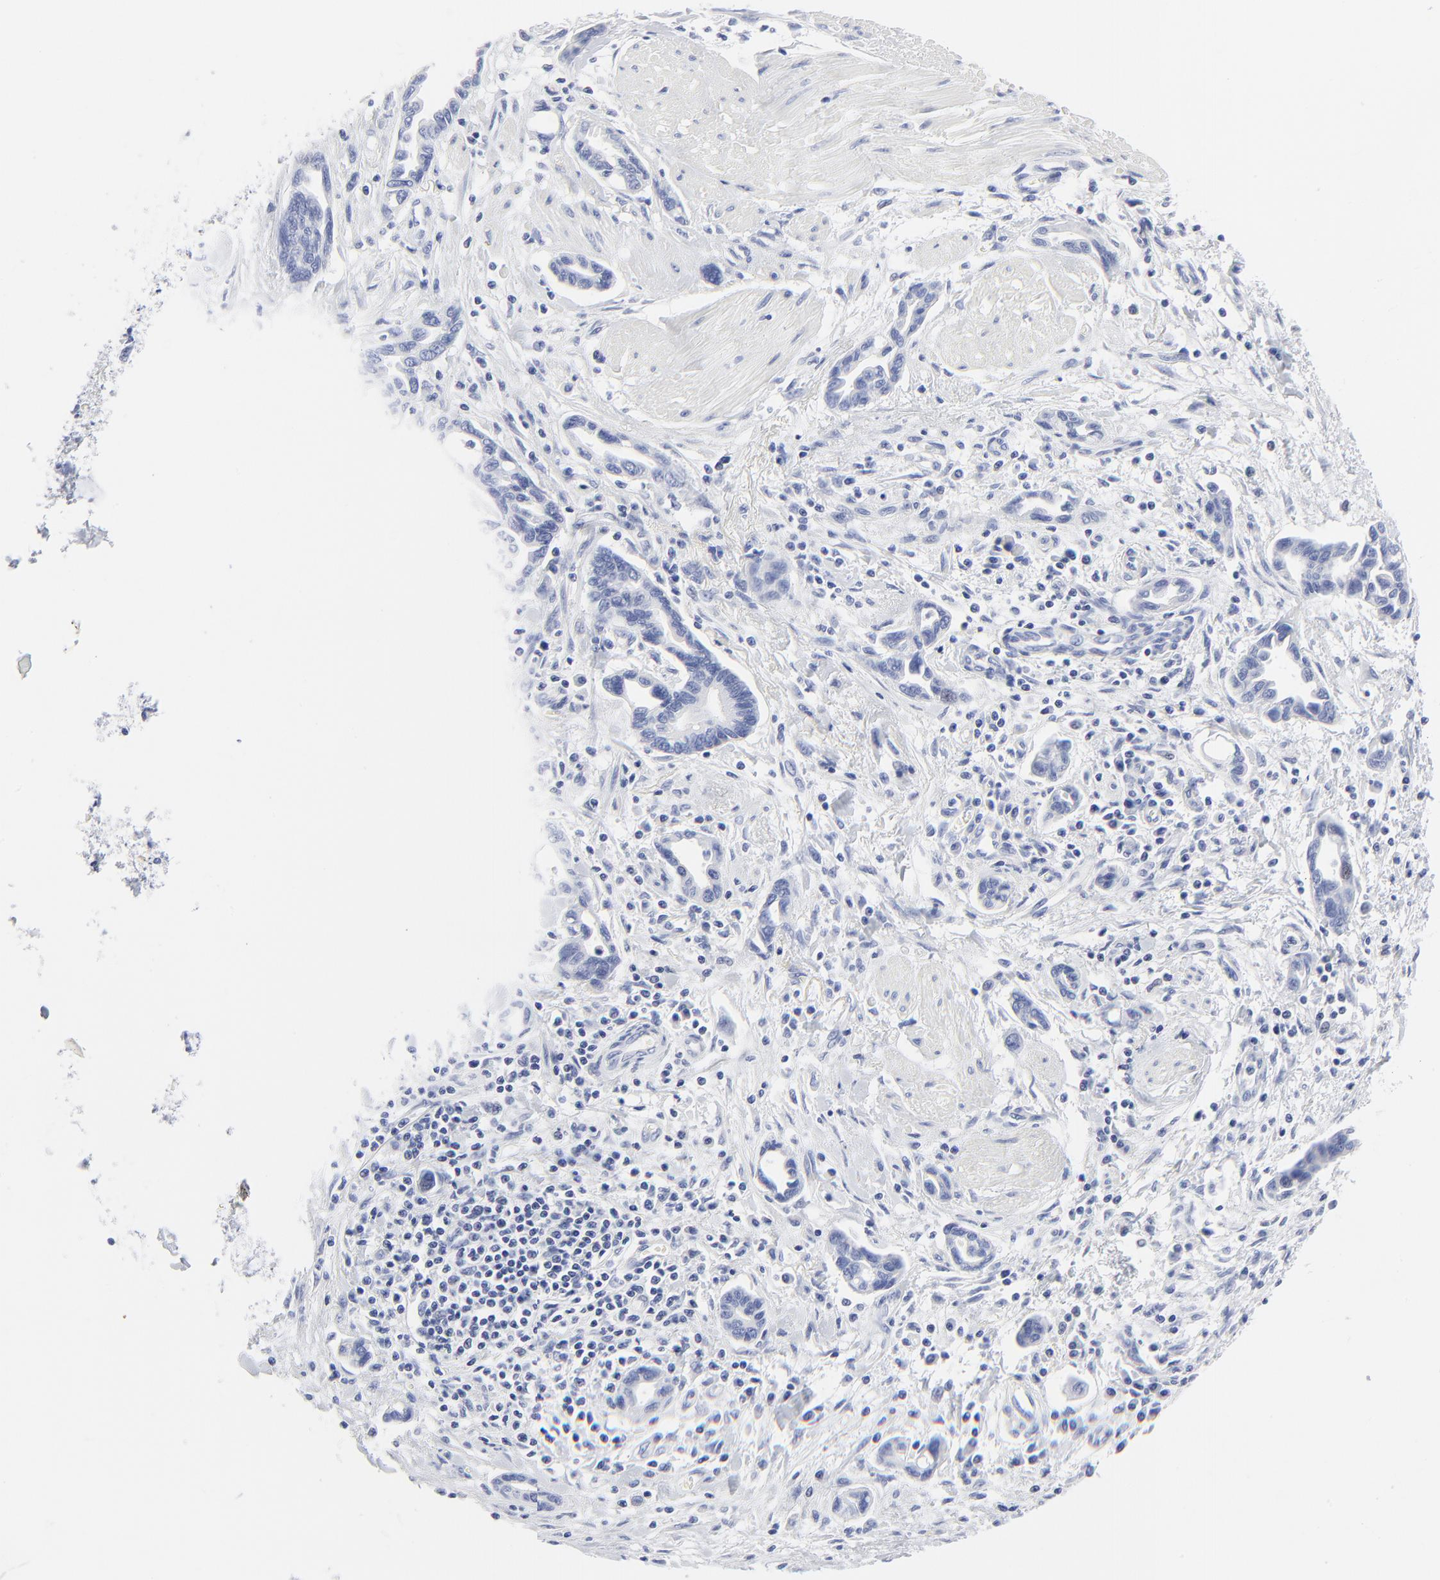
{"staining": {"intensity": "negative", "quantity": "none", "location": "none"}, "tissue": "pancreatic cancer", "cell_type": "Tumor cells", "image_type": "cancer", "snomed": [{"axis": "morphology", "description": "Adenocarcinoma, NOS"}, {"axis": "topography", "description": "Pancreas"}], "caption": "A high-resolution photomicrograph shows IHC staining of pancreatic cancer (adenocarcinoma), which displays no significant staining in tumor cells.", "gene": "PSD3", "patient": {"sex": "female", "age": 57}}